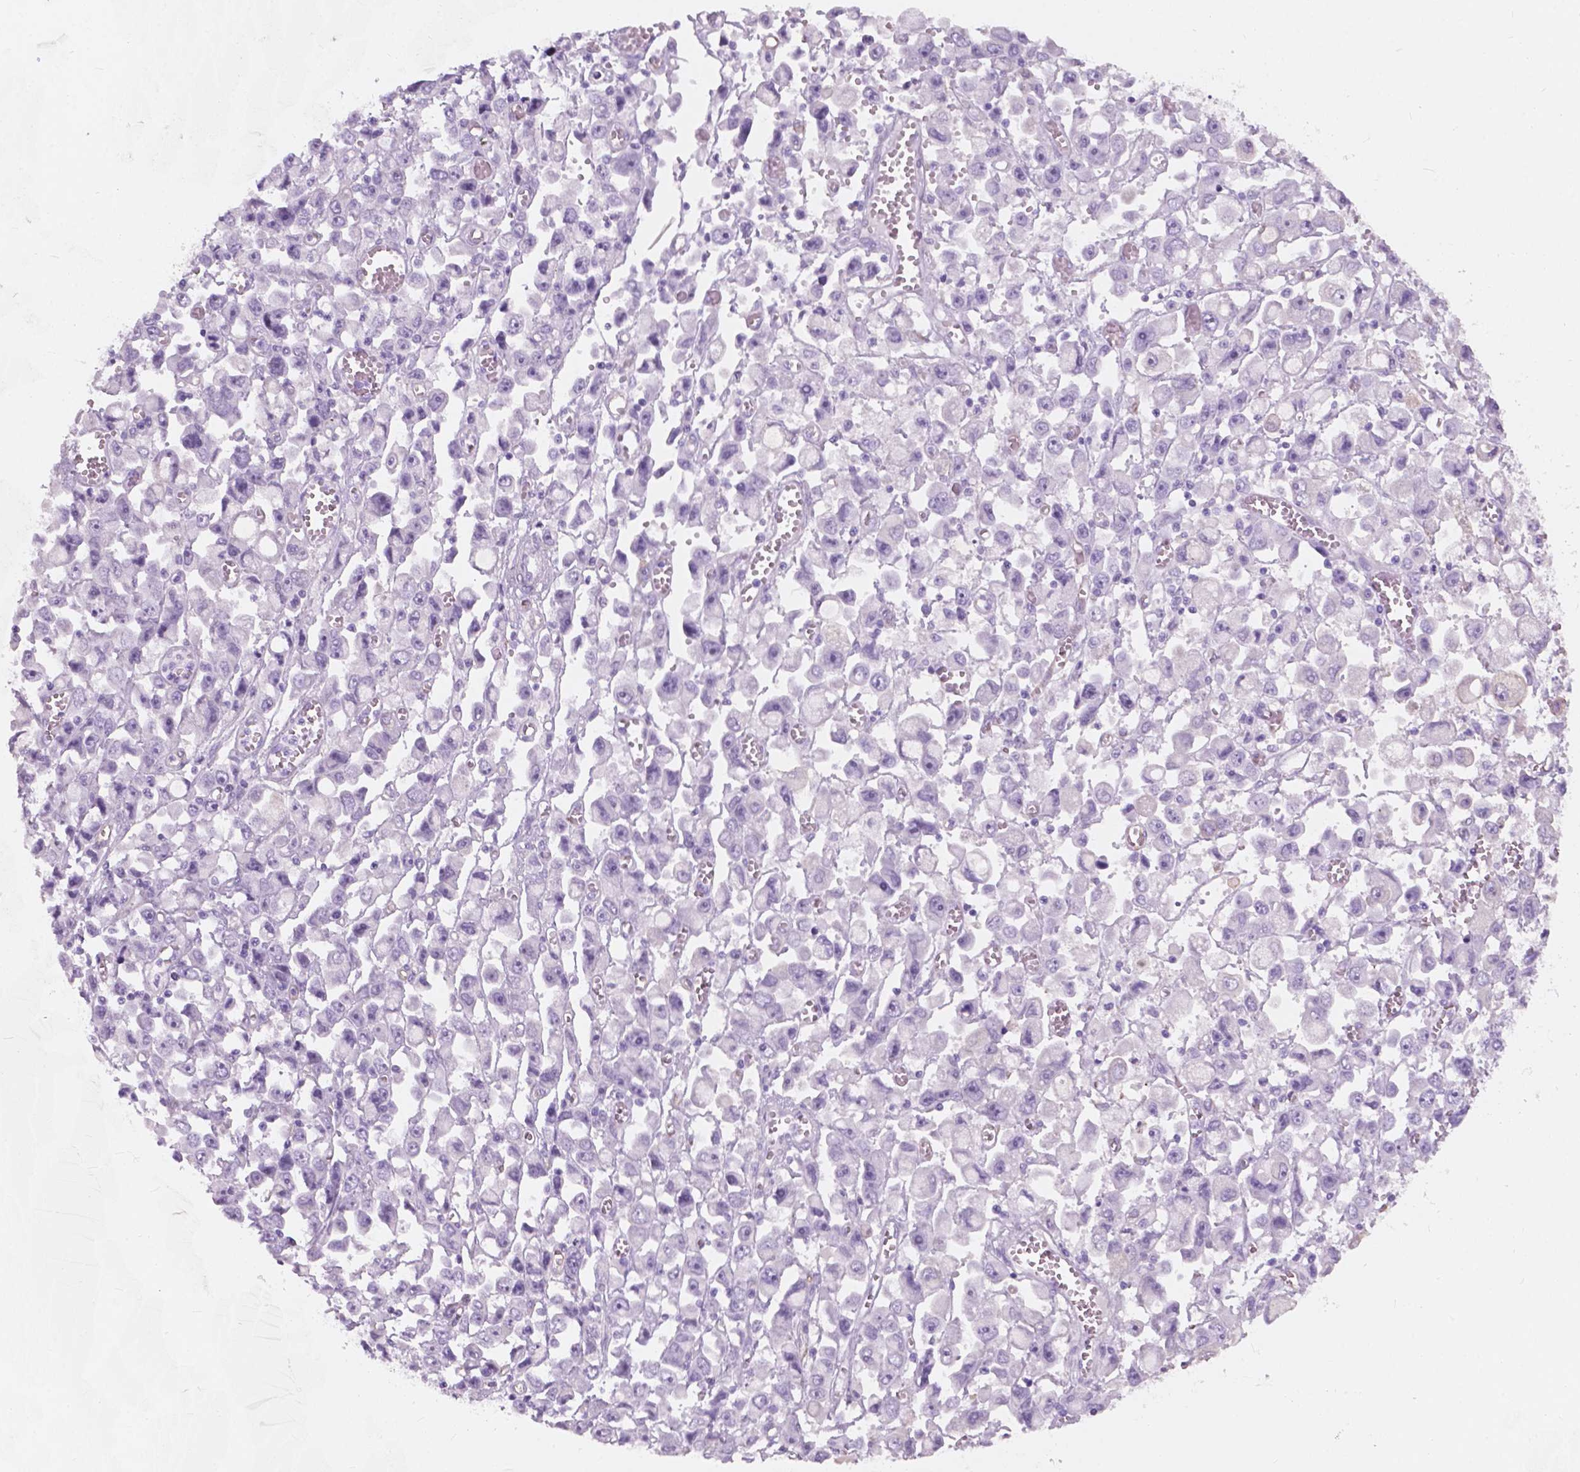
{"staining": {"intensity": "negative", "quantity": "none", "location": "none"}, "tissue": "stomach cancer", "cell_type": "Tumor cells", "image_type": "cancer", "snomed": [{"axis": "morphology", "description": "Adenocarcinoma, NOS"}, {"axis": "topography", "description": "Stomach, upper"}], "caption": "High magnification brightfield microscopy of adenocarcinoma (stomach) stained with DAB (3,3'-diaminobenzidine) (brown) and counterstained with hematoxylin (blue): tumor cells show no significant staining. (Brightfield microscopy of DAB (3,3'-diaminobenzidine) immunohistochemistry at high magnification).", "gene": "FXYD2", "patient": {"sex": "male", "age": 70}}